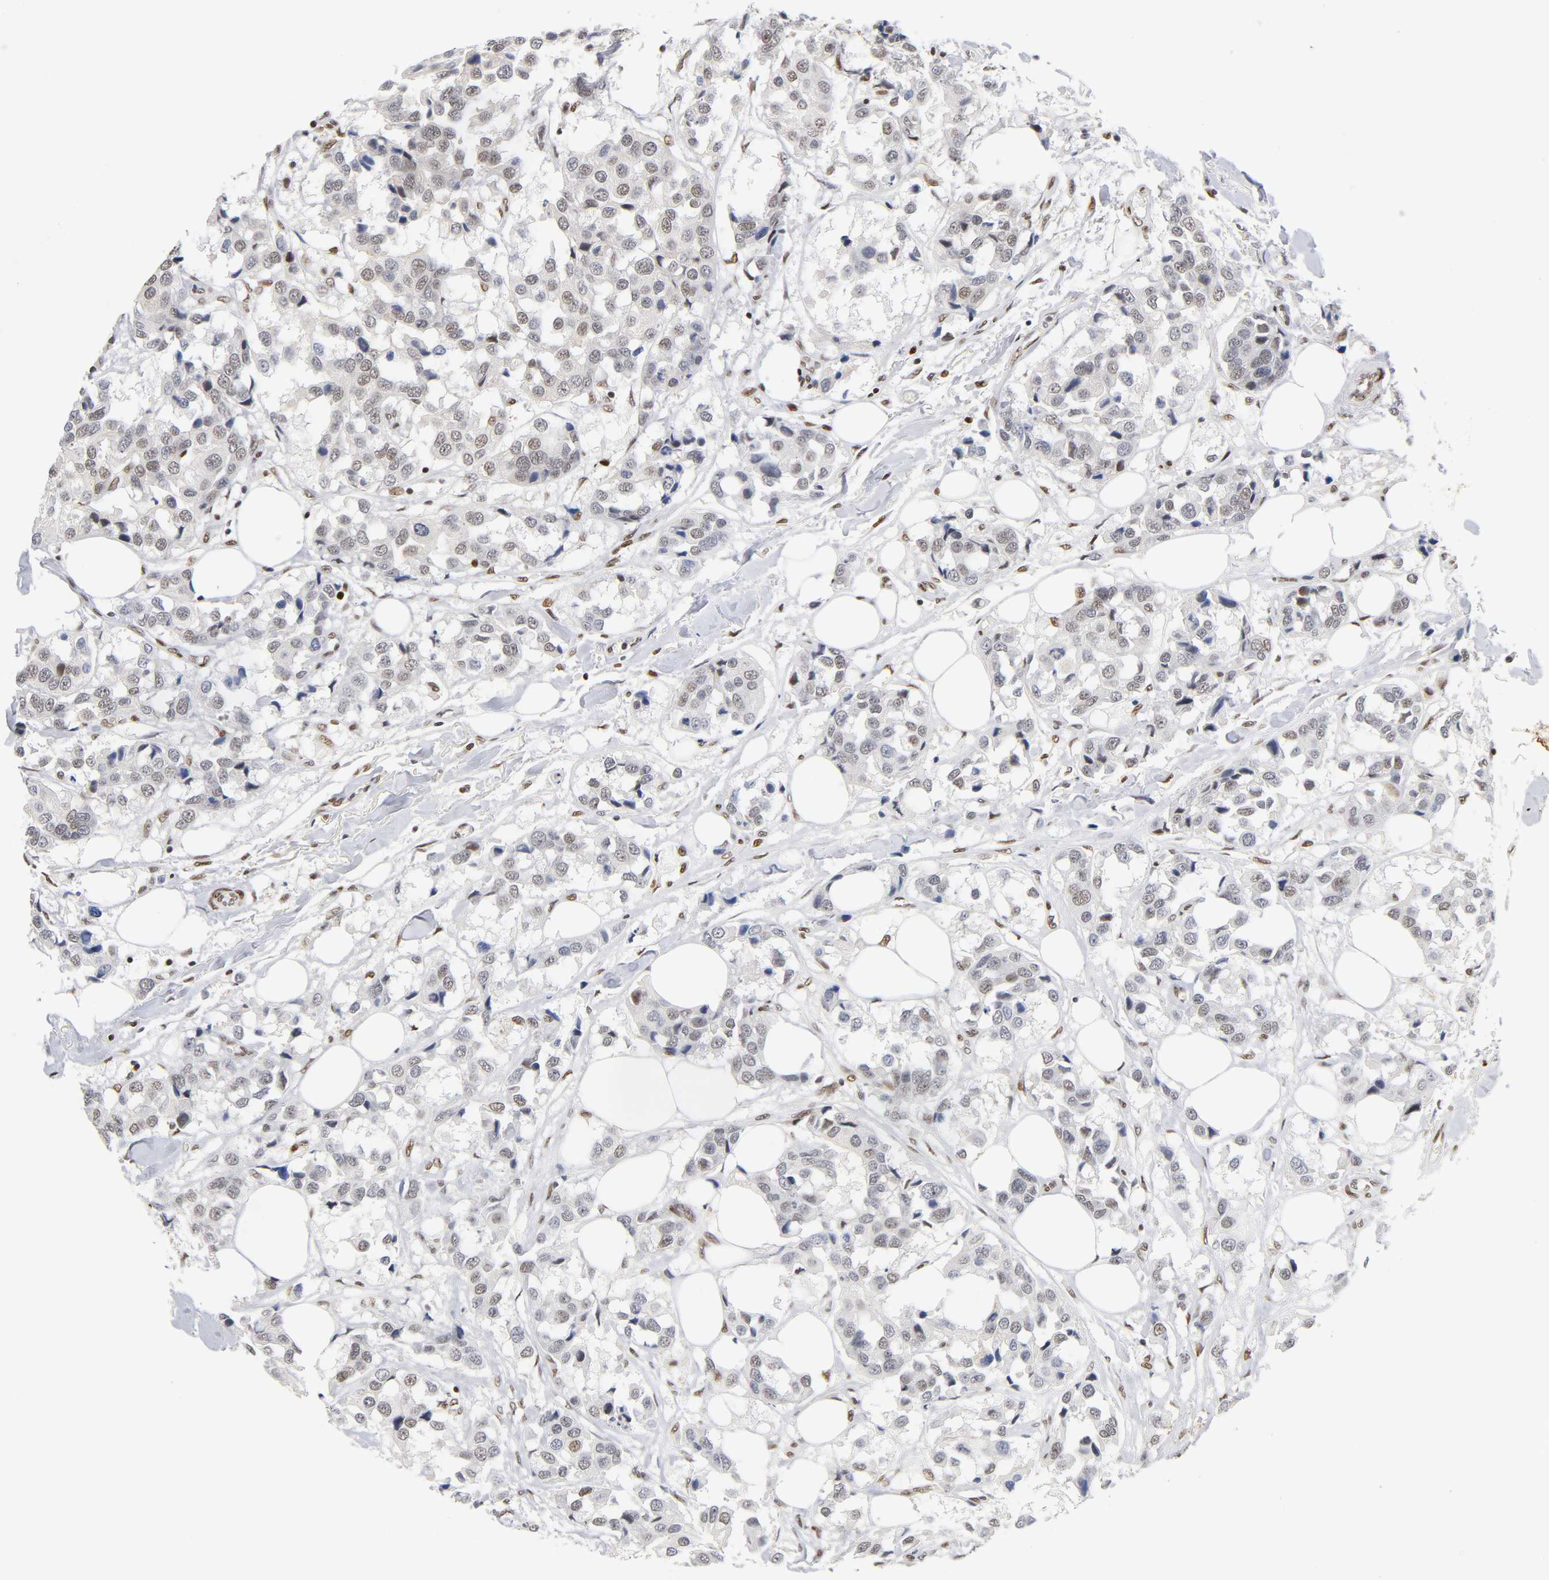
{"staining": {"intensity": "weak", "quantity": "<25%", "location": "nuclear"}, "tissue": "breast cancer", "cell_type": "Tumor cells", "image_type": "cancer", "snomed": [{"axis": "morphology", "description": "Duct carcinoma"}, {"axis": "topography", "description": "Breast"}], "caption": "Protein analysis of breast cancer displays no significant staining in tumor cells.", "gene": "NR3C1", "patient": {"sex": "female", "age": 80}}